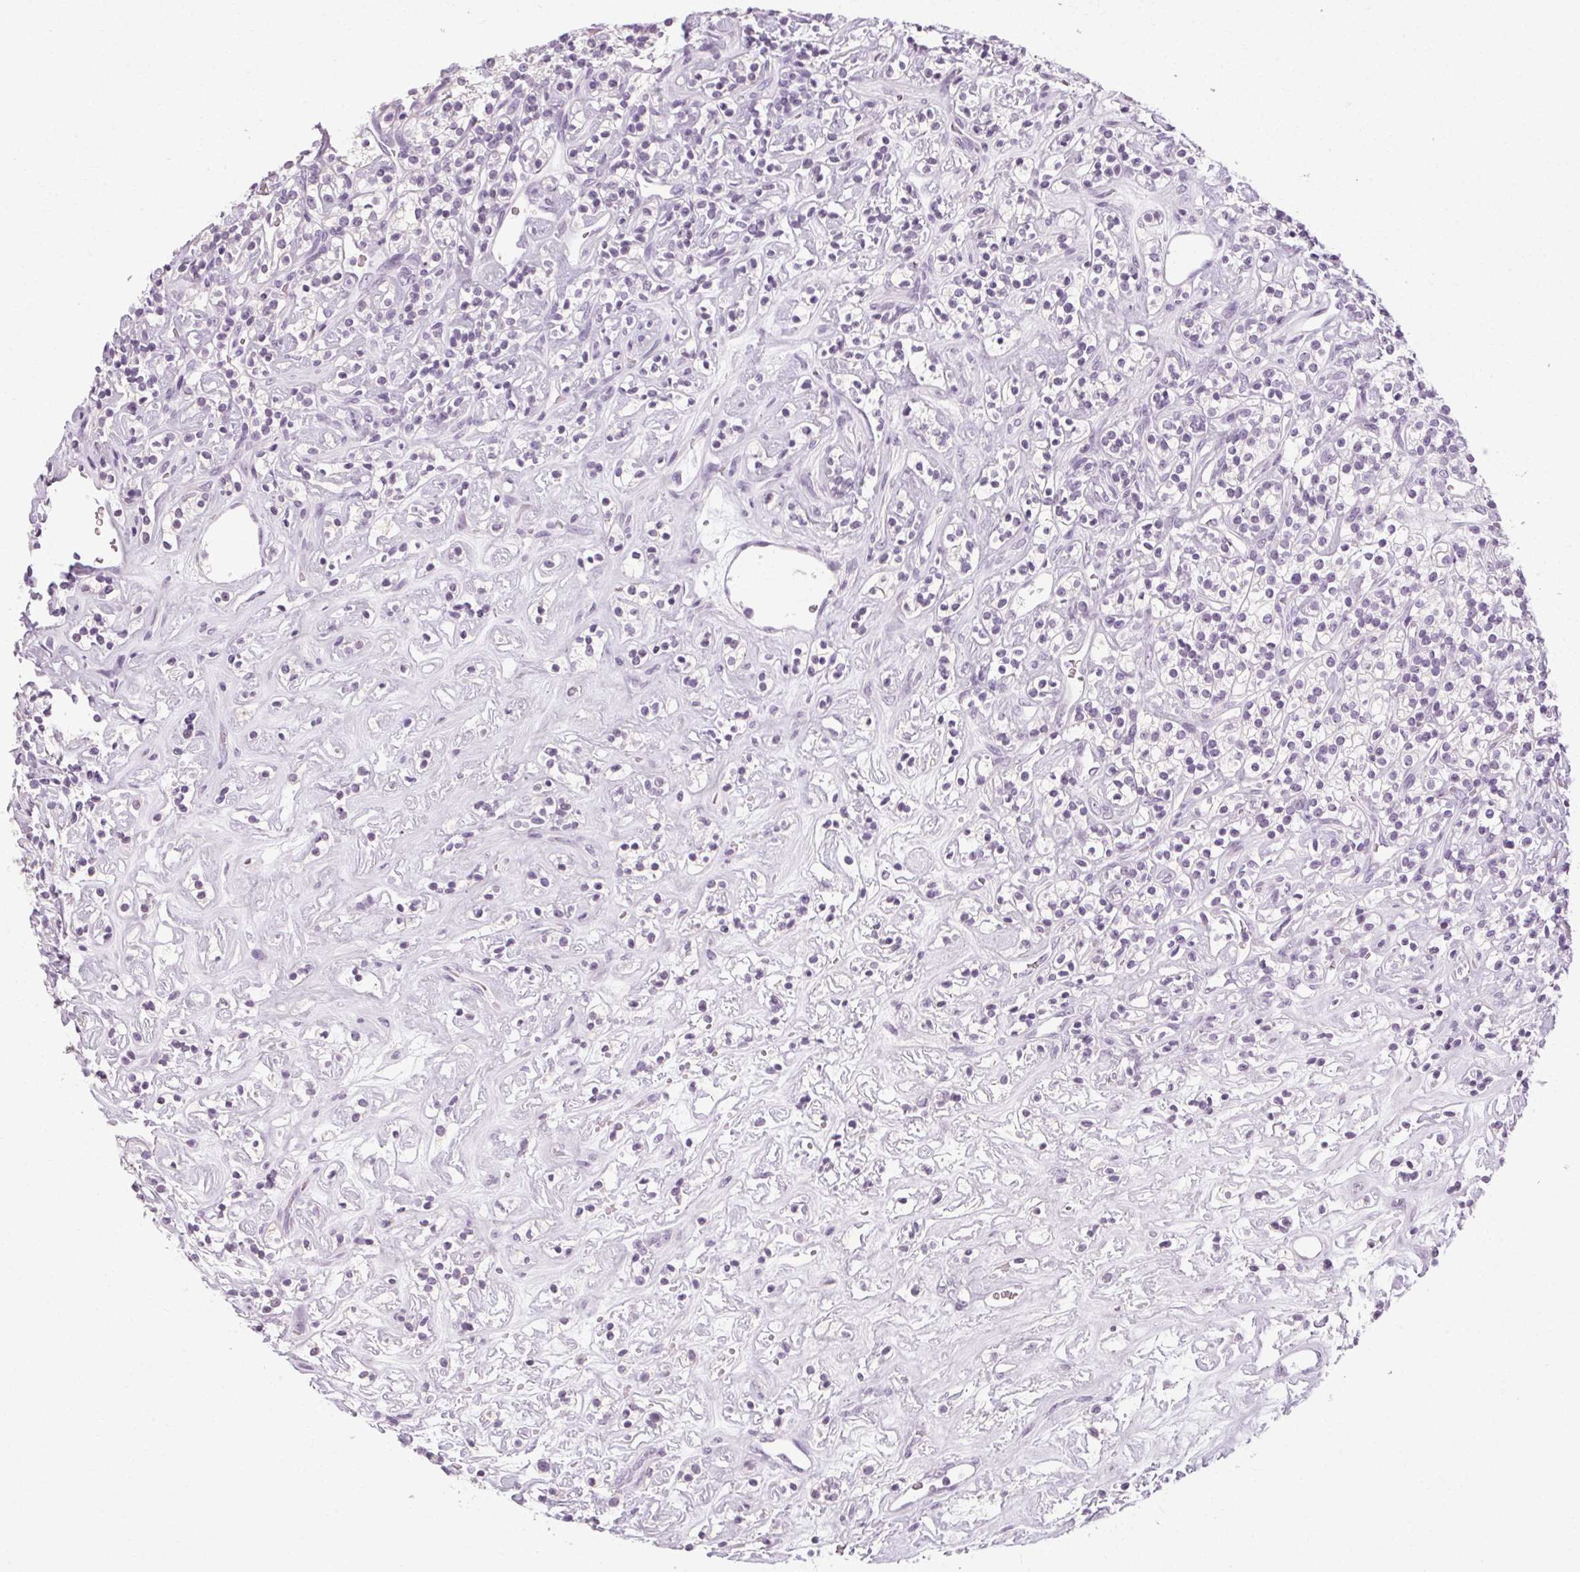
{"staining": {"intensity": "negative", "quantity": "none", "location": "none"}, "tissue": "renal cancer", "cell_type": "Tumor cells", "image_type": "cancer", "snomed": [{"axis": "morphology", "description": "Adenocarcinoma, NOS"}, {"axis": "topography", "description": "Kidney"}], "caption": "Immunohistochemistry micrograph of neoplastic tissue: human renal cancer (adenocarcinoma) stained with DAB shows no significant protein positivity in tumor cells.", "gene": "POMC", "patient": {"sex": "male", "age": 77}}